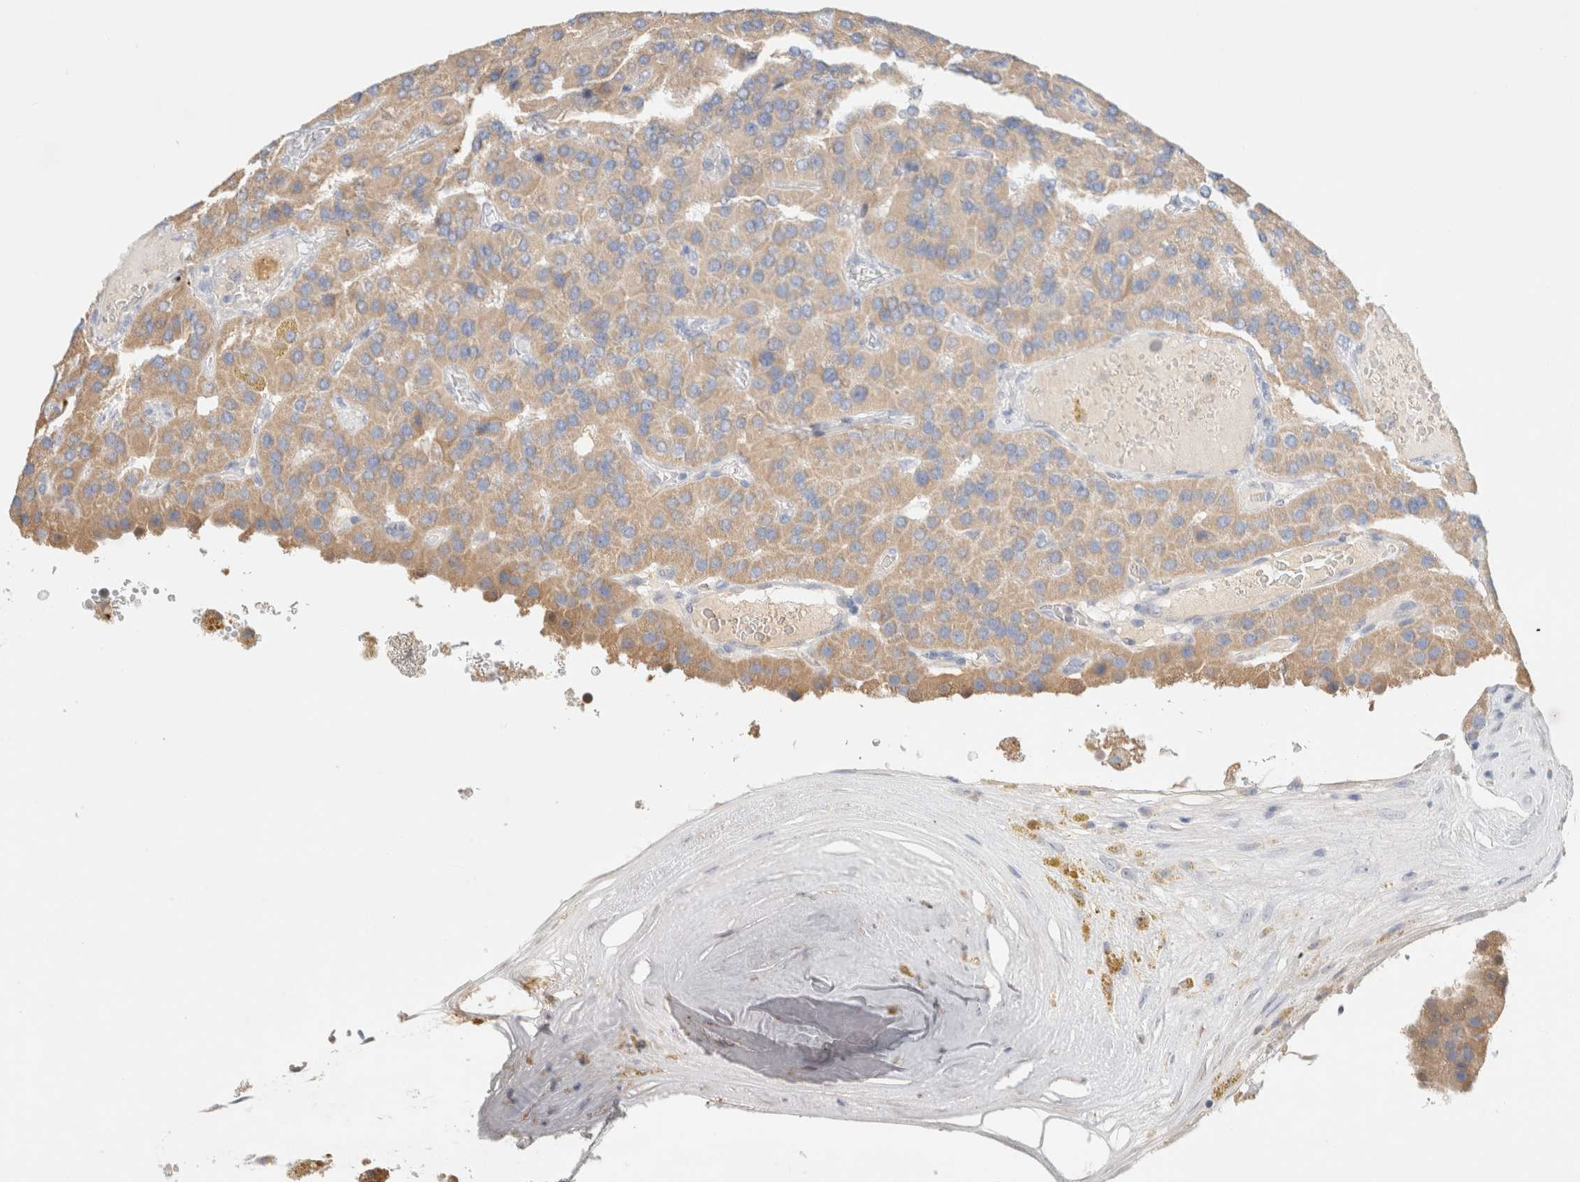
{"staining": {"intensity": "moderate", "quantity": "<25%", "location": "cytoplasmic/membranous"}, "tissue": "parathyroid gland", "cell_type": "Glandular cells", "image_type": "normal", "snomed": [{"axis": "morphology", "description": "Normal tissue, NOS"}, {"axis": "morphology", "description": "Adenoma, NOS"}, {"axis": "topography", "description": "Parathyroid gland"}], "caption": "IHC image of unremarkable parathyroid gland stained for a protein (brown), which reveals low levels of moderate cytoplasmic/membranous positivity in approximately <25% of glandular cells.", "gene": "HEXD", "patient": {"sex": "female", "age": 86}}